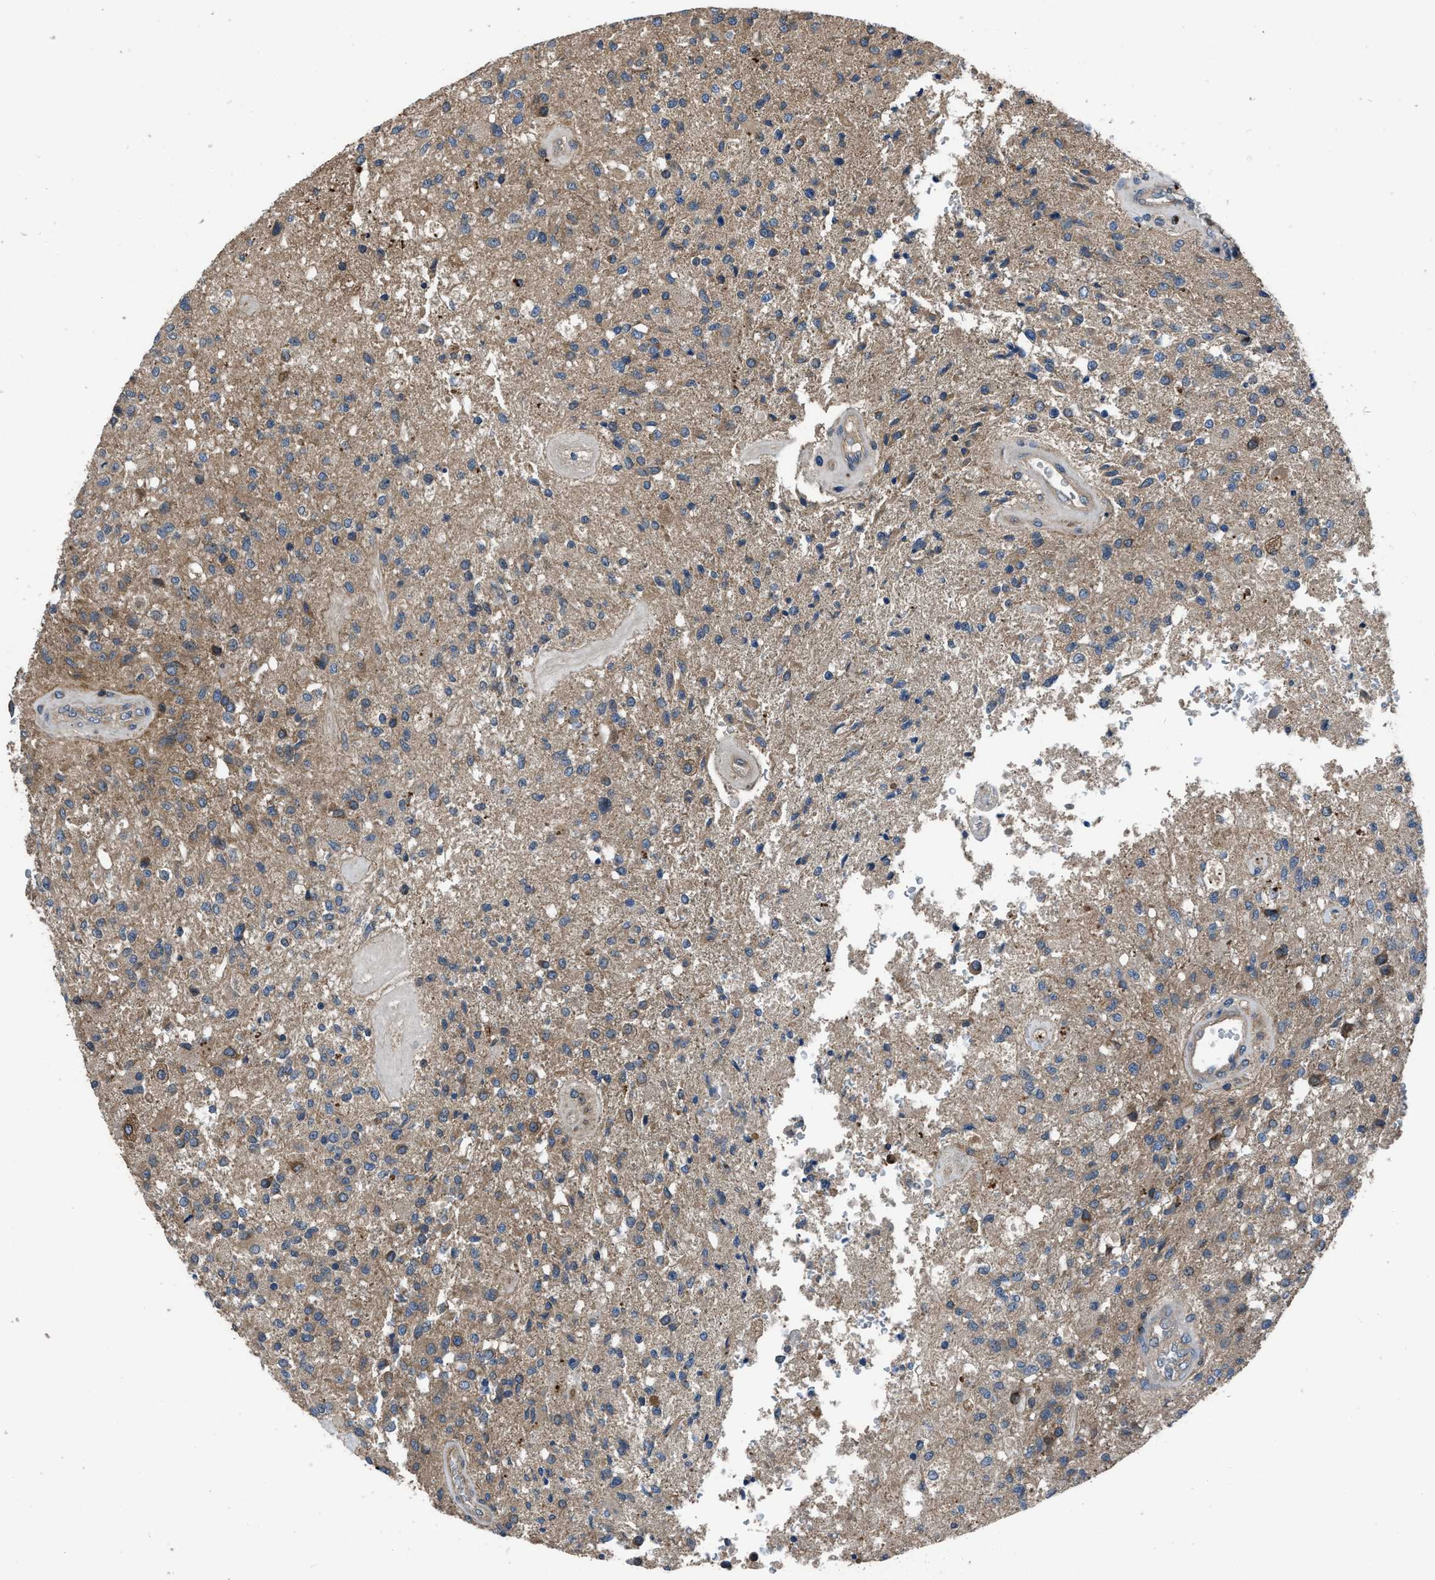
{"staining": {"intensity": "moderate", "quantity": "<25%", "location": "cytoplasmic/membranous"}, "tissue": "glioma", "cell_type": "Tumor cells", "image_type": "cancer", "snomed": [{"axis": "morphology", "description": "Normal tissue, NOS"}, {"axis": "morphology", "description": "Glioma, malignant, High grade"}, {"axis": "topography", "description": "Cerebral cortex"}], "caption": "Malignant high-grade glioma was stained to show a protein in brown. There is low levels of moderate cytoplasmic/membranous positivity in approximately <25% of tumor cells.", "gene": "USP25", "patient": {"sex": "male", "age": 77}}